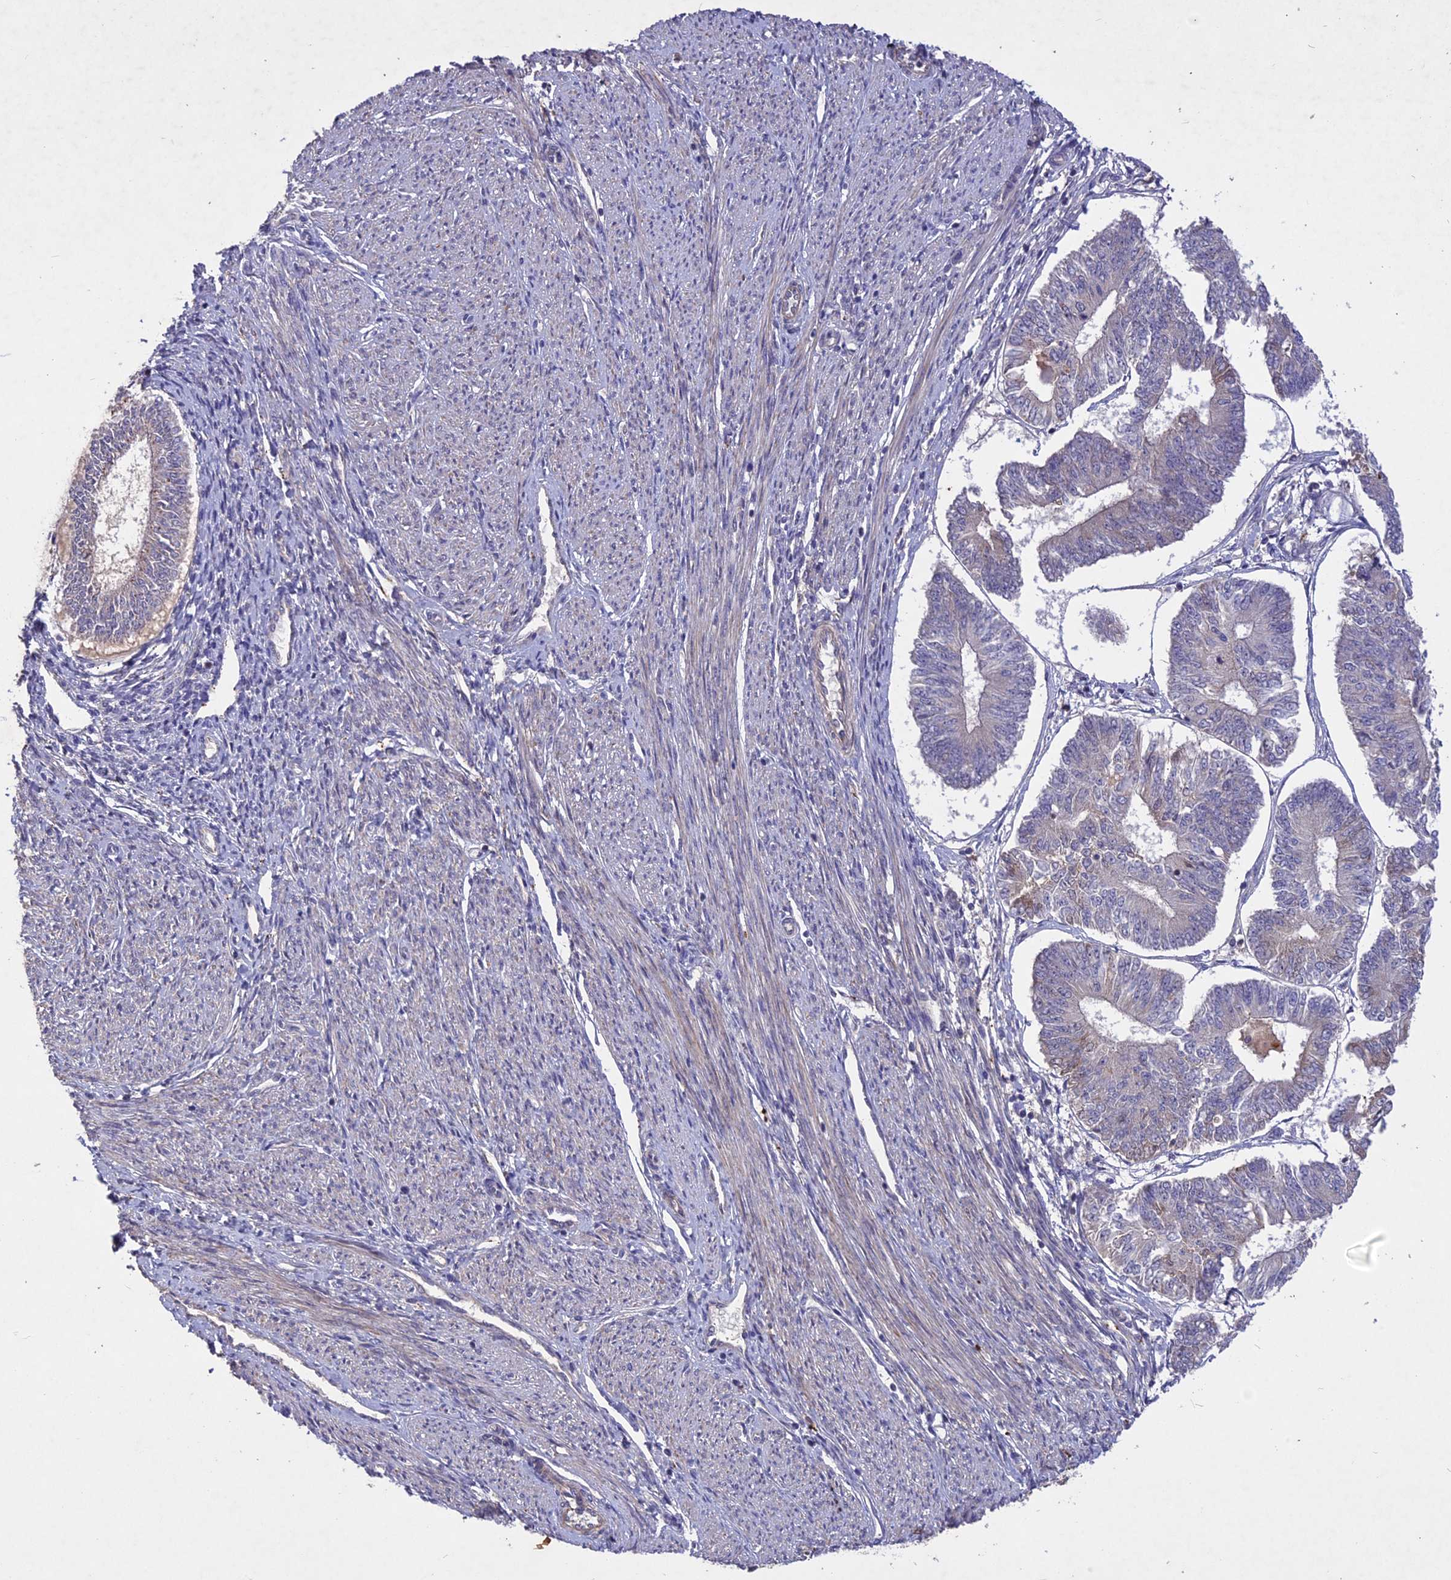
{"staining": {"intensity": "negative", "quantity": "none", "location": "none"}, "tissue": "endometrial cancer", "cell_type": "Tumor cells", "image_type": "cancer", "snomed": [{"axis": "morphology", "description": "Adenocarcinoma, NOS"}, {"axis": "topography", "description": "Endometrium"}], "caption": "Image shows no significant protein positivity in tumor cells of endometrial cancer.", "gene": "ADO", "patient": {"sex": "female", "age": 58}}